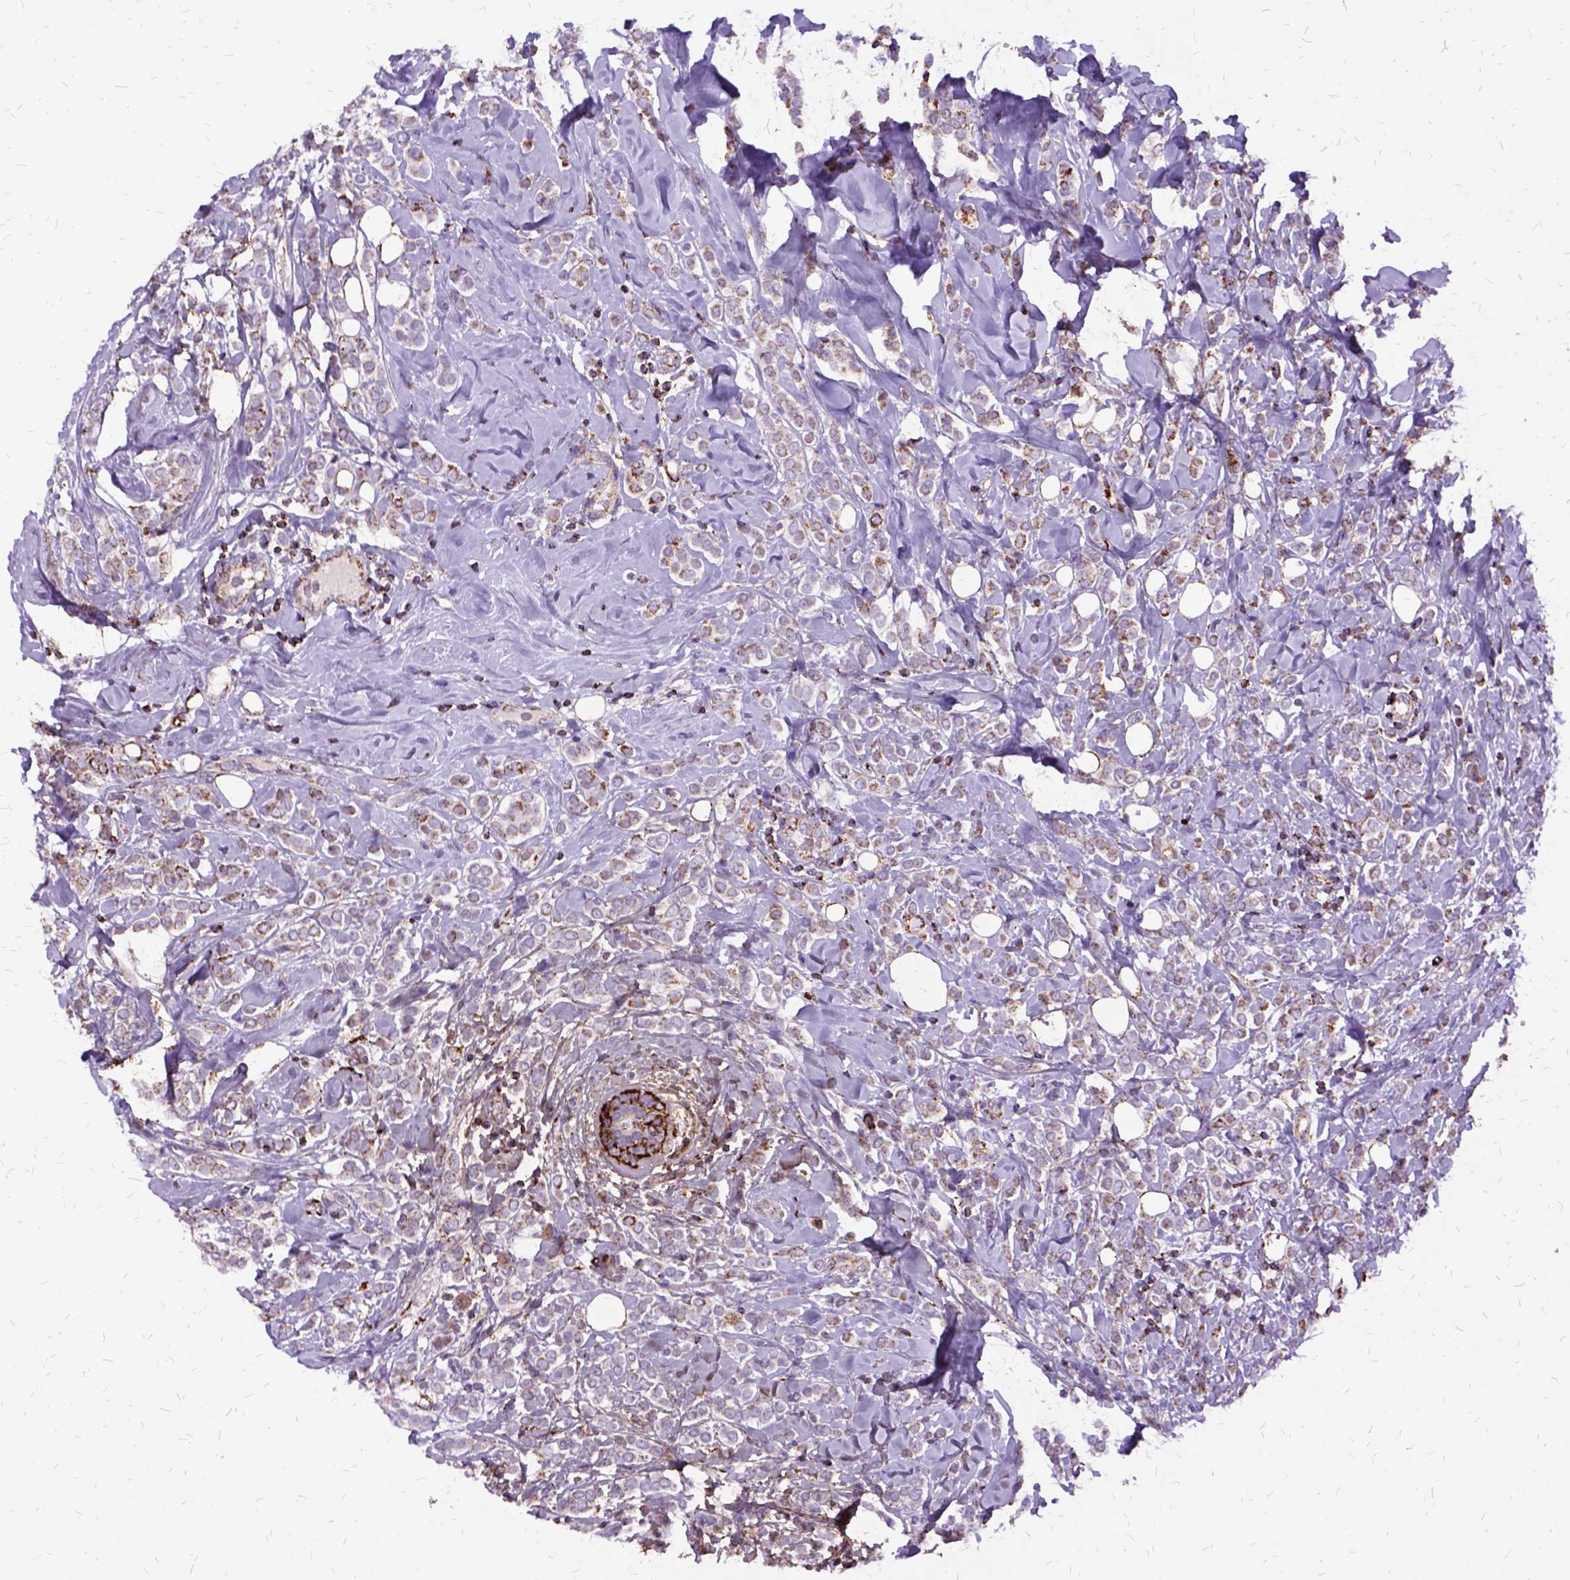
{"staining": {"intensity": "moderate", "quantity": "<25%", "location": "cytoplasmic/membranous"}, "tissue": "breast cancer", "cell_type": "Tumor cells", "image_type": "cancer", "snomed": [{"axis": "morphology", "description": "Lobular carcinoma"}, {"axis": "topography", "description": "Breast"}], "caption": "The immunohistochemical stain labels moderate cytoplasmic/membranous staining in tumor cells of lobular carcinoma (breast) tissue.", "gene": "OXCT1", "patient": {"sex": "female", "age": 49}}